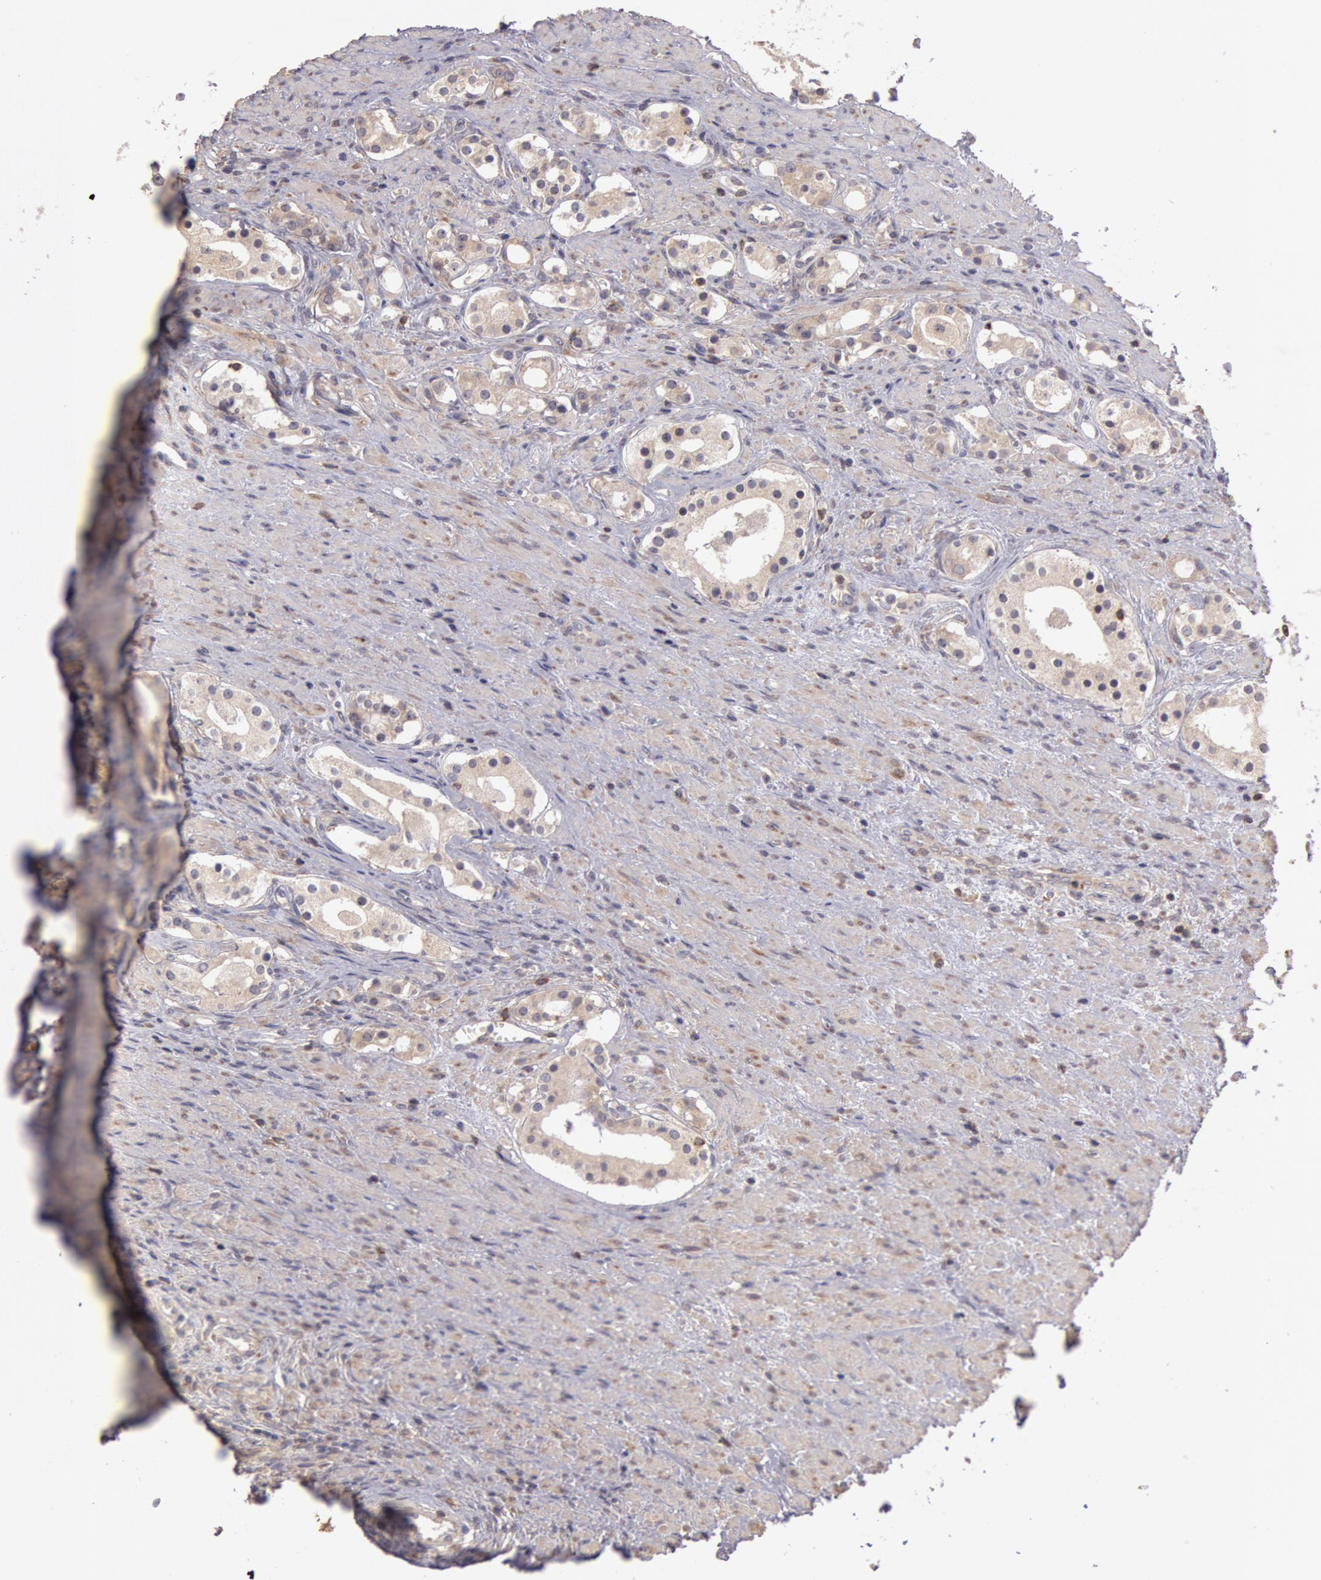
{"staining": {"intensity": "moderate", "quantity": ">75%", "location": "cytoplasmic/membranous"}, "tissue": "prostate cancer", "cell_type": "Tumor cells", "image_type": "cancer", "snomed": [{"axis": "morphology", "description": "Adenocarcinoma, Medium grade"}, {"axis": "topography", "description": "Prostate"}], "caption": "A high-resolution histopathology image shows immunohistochemistry staining of prostate cancer, which shows moderate cytoplasmic/membranous positivity in about >75% of tumor cells. (Stains: DAB in brown, nuclei in blue, Microscopy: brightfield microscopy at high magnification).", "gene": "NMT2", "patient": {"sex": "male", "age": 73}}